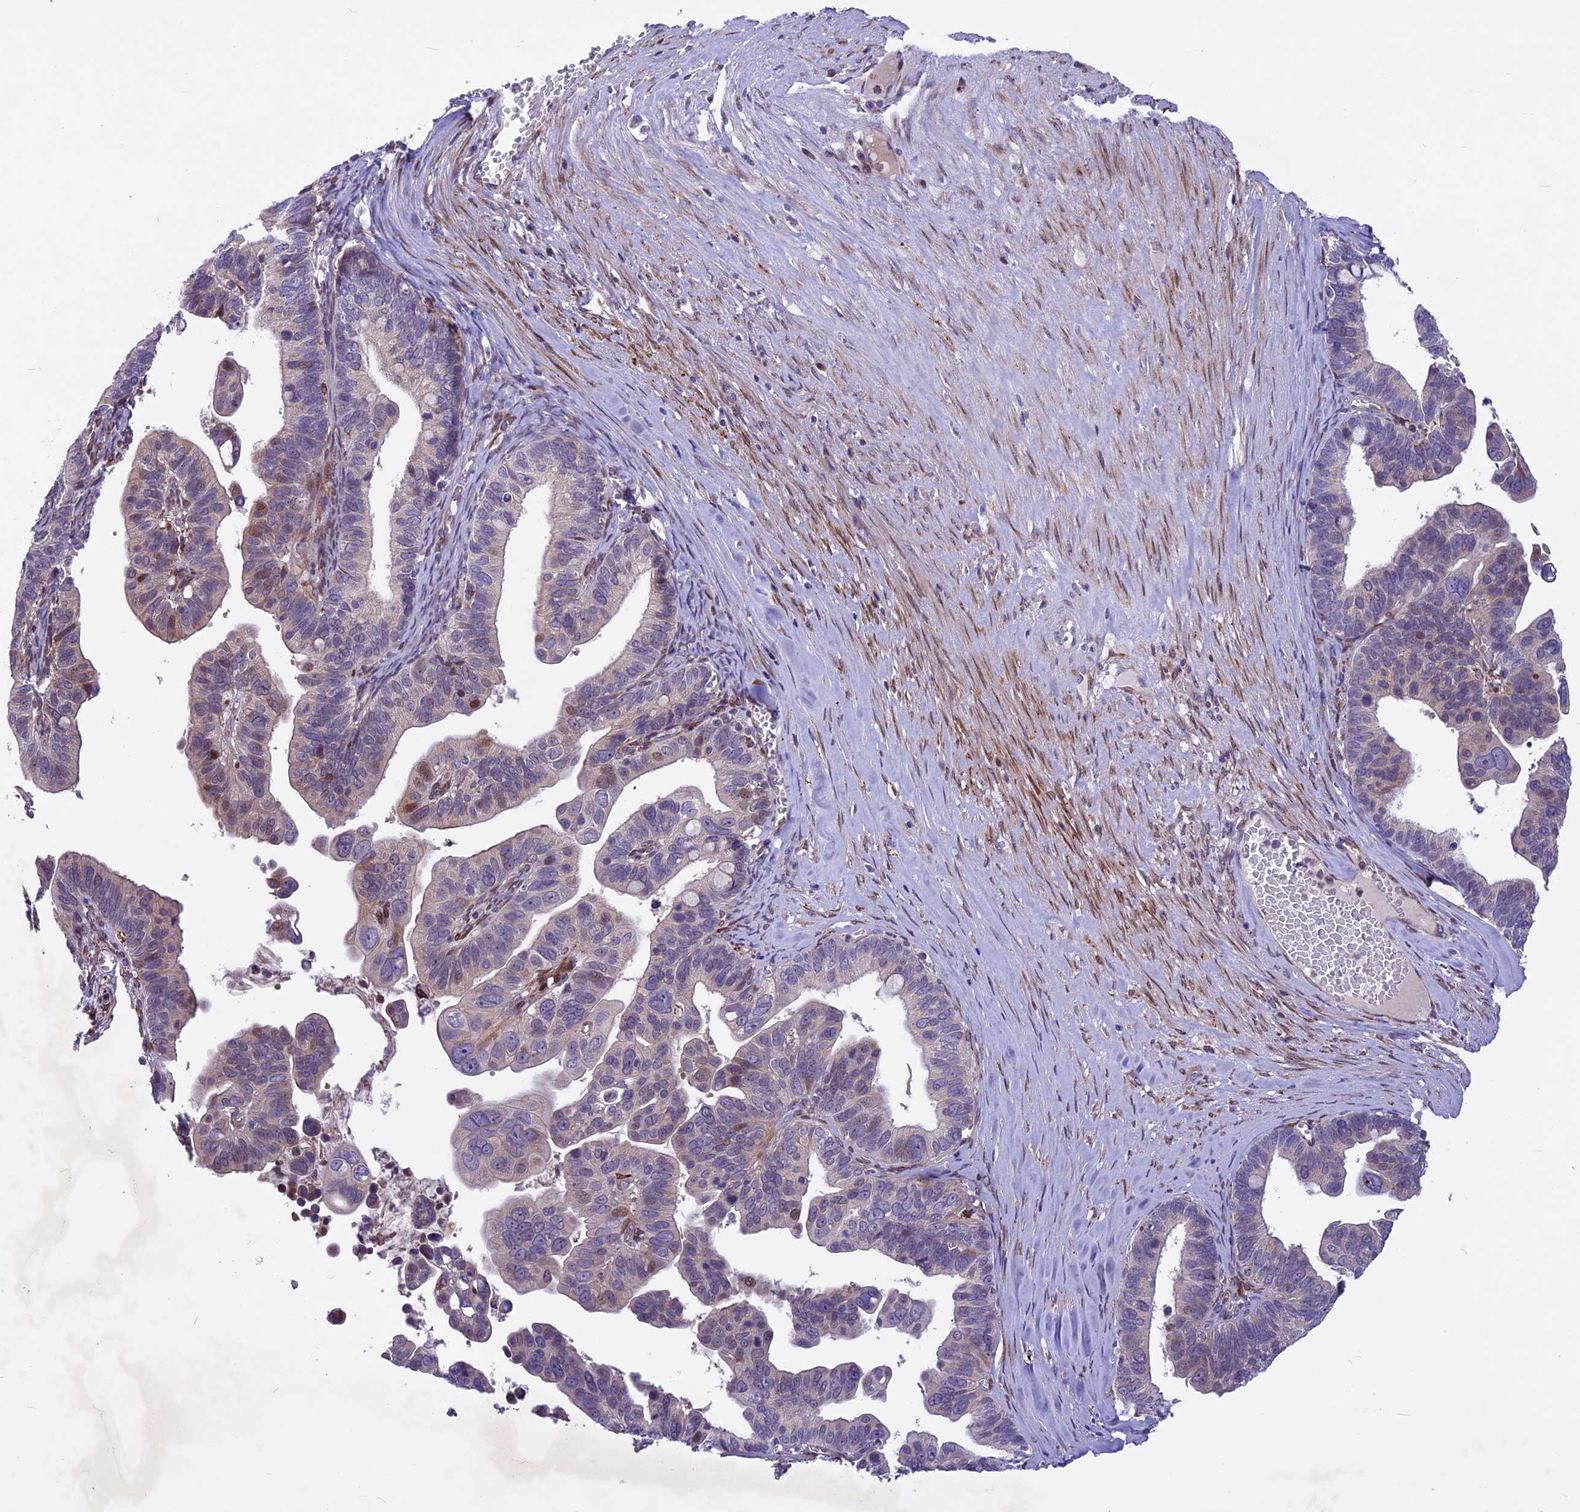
{"staining": {"intensity": "moderate", "quantity": "<25%", "location": "nuclear"}, "tissue": "ovarian cancer", "cell_type": "Tumor cells", "image_type": "cancer", "snomed": [{"axis": "morphology", "description": "Cystadenocarcinoma, serous, NOS"}, {"axis": "topography", "description": "Ovary"}], "caption": "This histopathology image demonstrates ovarian cancer (serous cystadenocarcinoma) stained with IHC to label a protein in brown. The nuclear of tumor cells show moderate positivity for the protein. Nuclei are counter-stained blue.", "gene": "MIEF2", "patient": {"sex": "female", "age": 56}}